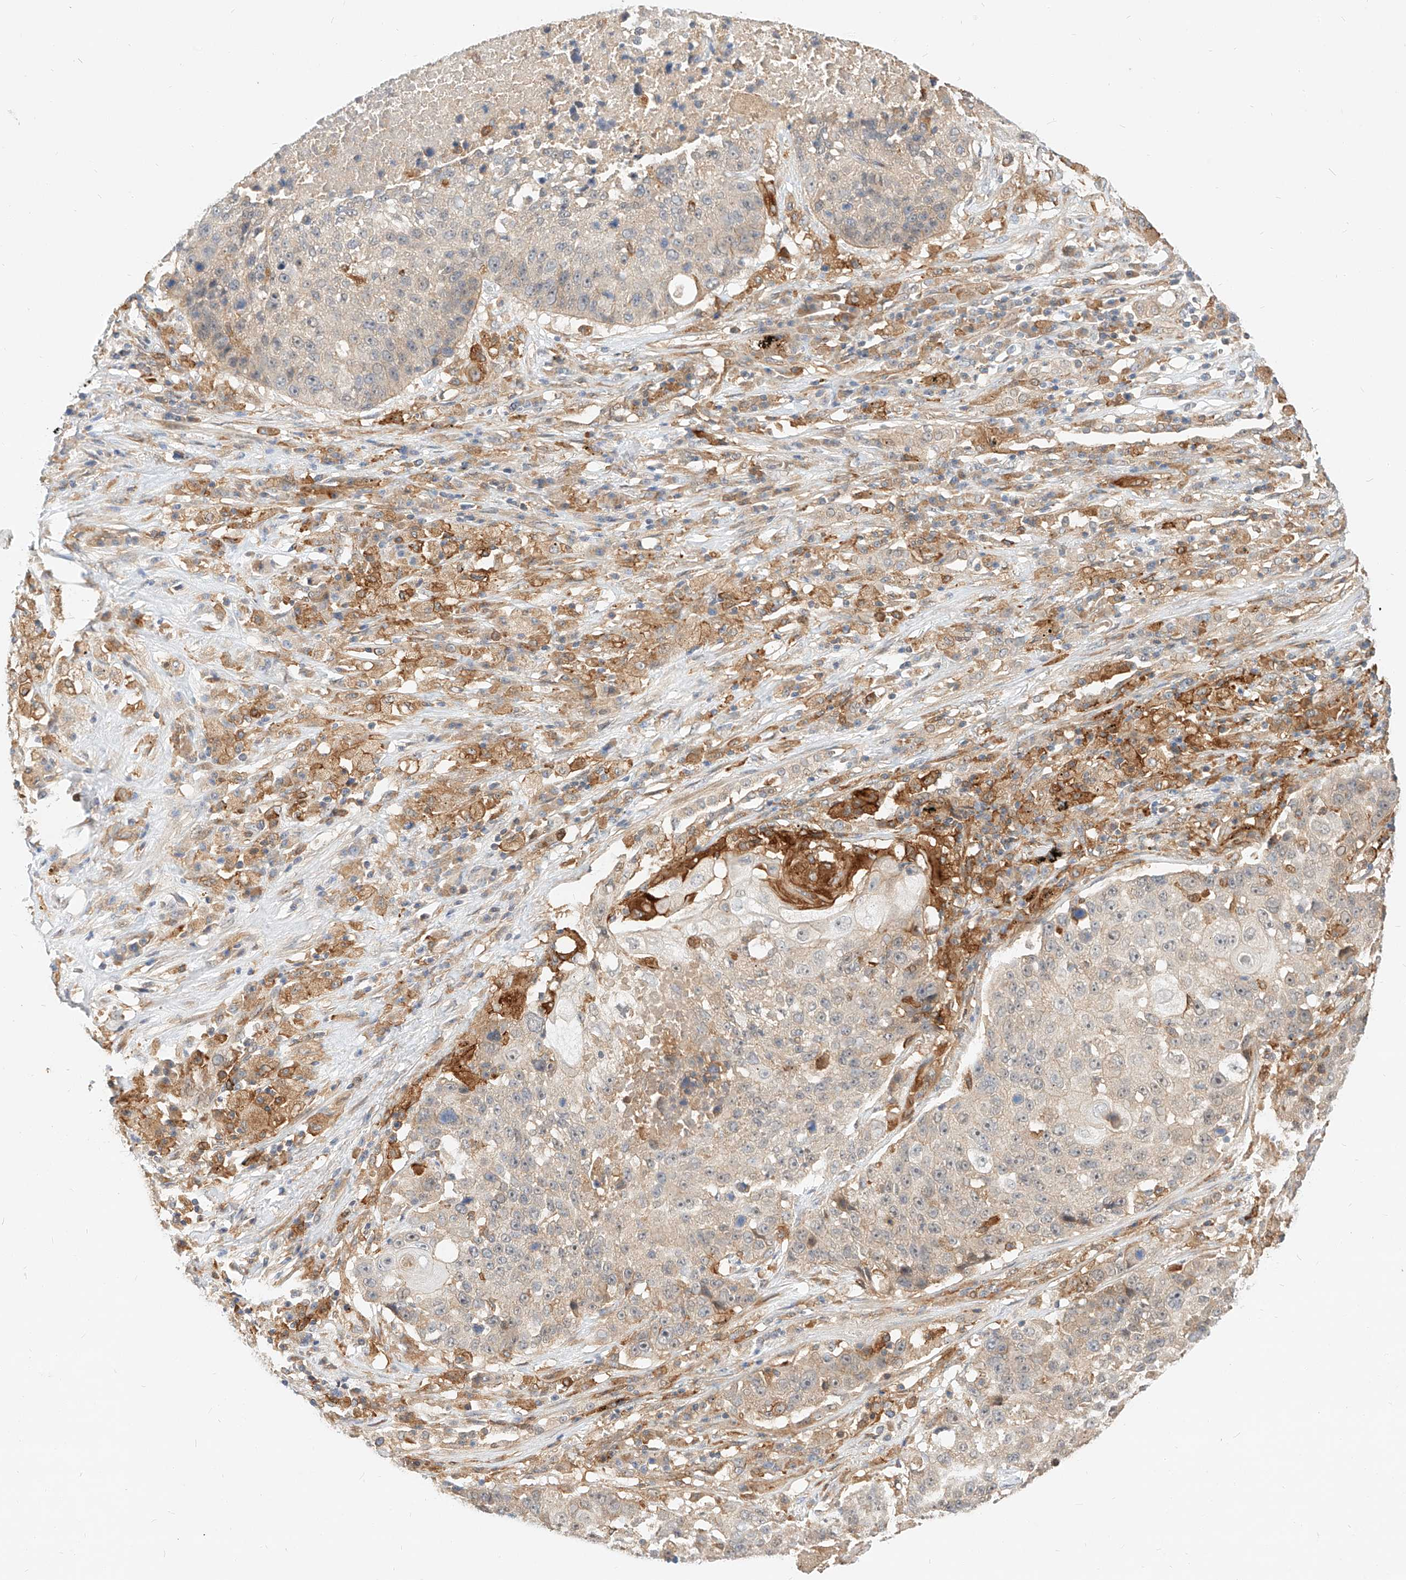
{"staining": {"intensity": "negative", "quantity": "none", "location": "none"}, "tissue": "lung cancer", "cell_type": "Tumor cells", "image_type": "cancer", "snomed": [{"axis": "morphology", "description": "Squamous cell carcinoma, NOS"}, {"axis": "topography", "description": "Lung"}], "caption": "IHC of squamous cell carcinoma (lung) demonstrates no positivity in tumor cells.", "gene": "NFAM1", "patient": {"sex": "male", "age": 61}}